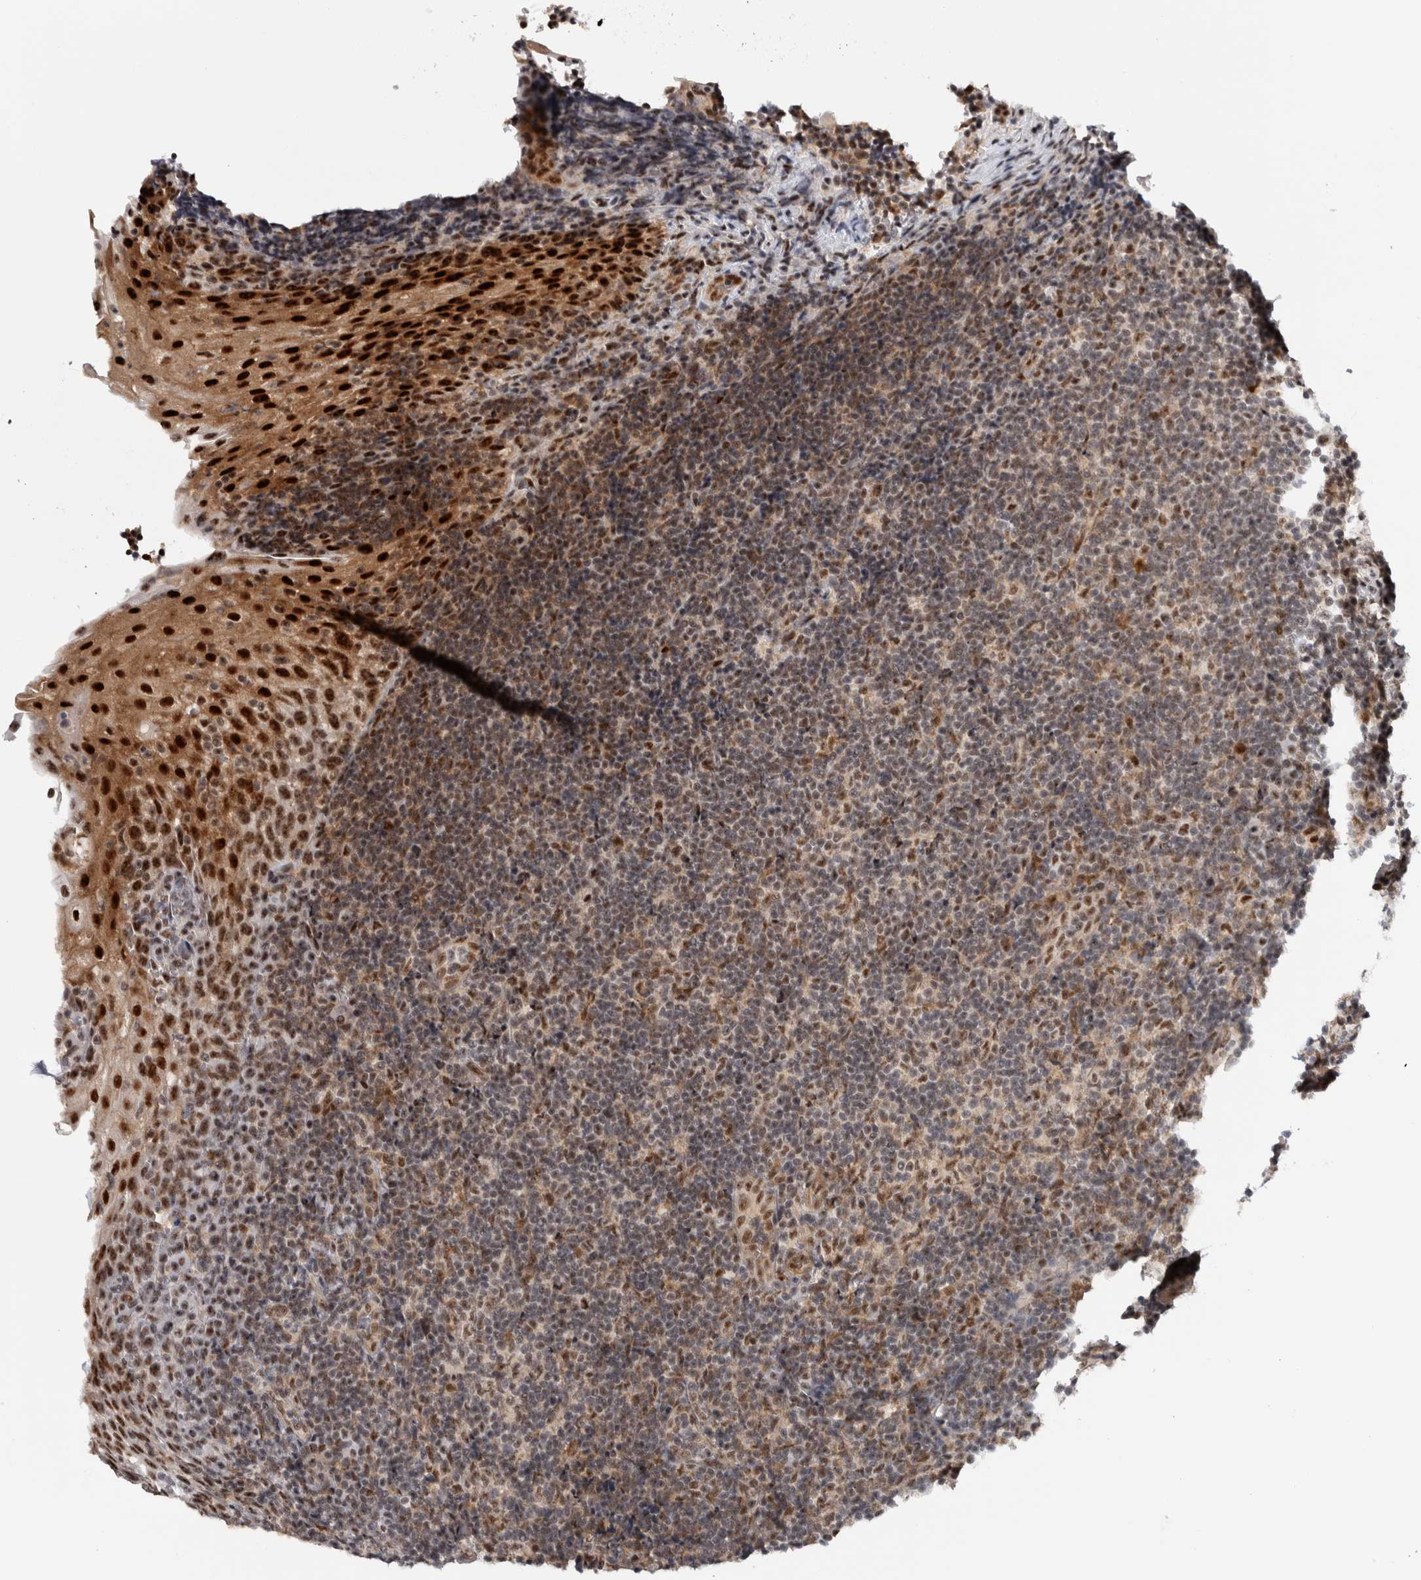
{"staining": {"intensity": "moderate", "quantity": ">75%", "location": "nuclear"}, "tissue": "tonsil", "cell_type": "Germinal center cells", "image_type": "normal", "snomed": [{"axis": "morphology", "description": "Normal tissue, NOS"}, {"axis": "topography", "description": "Tonsil"}], "caption": "Brown immunohistochemical staining in unremarkable human tonsil demonstrates moderate nuclear staining in approximately >75% of germinal center cells.", "gene": "MKNK1", "patient": {"sex": "male", "age": 37}}